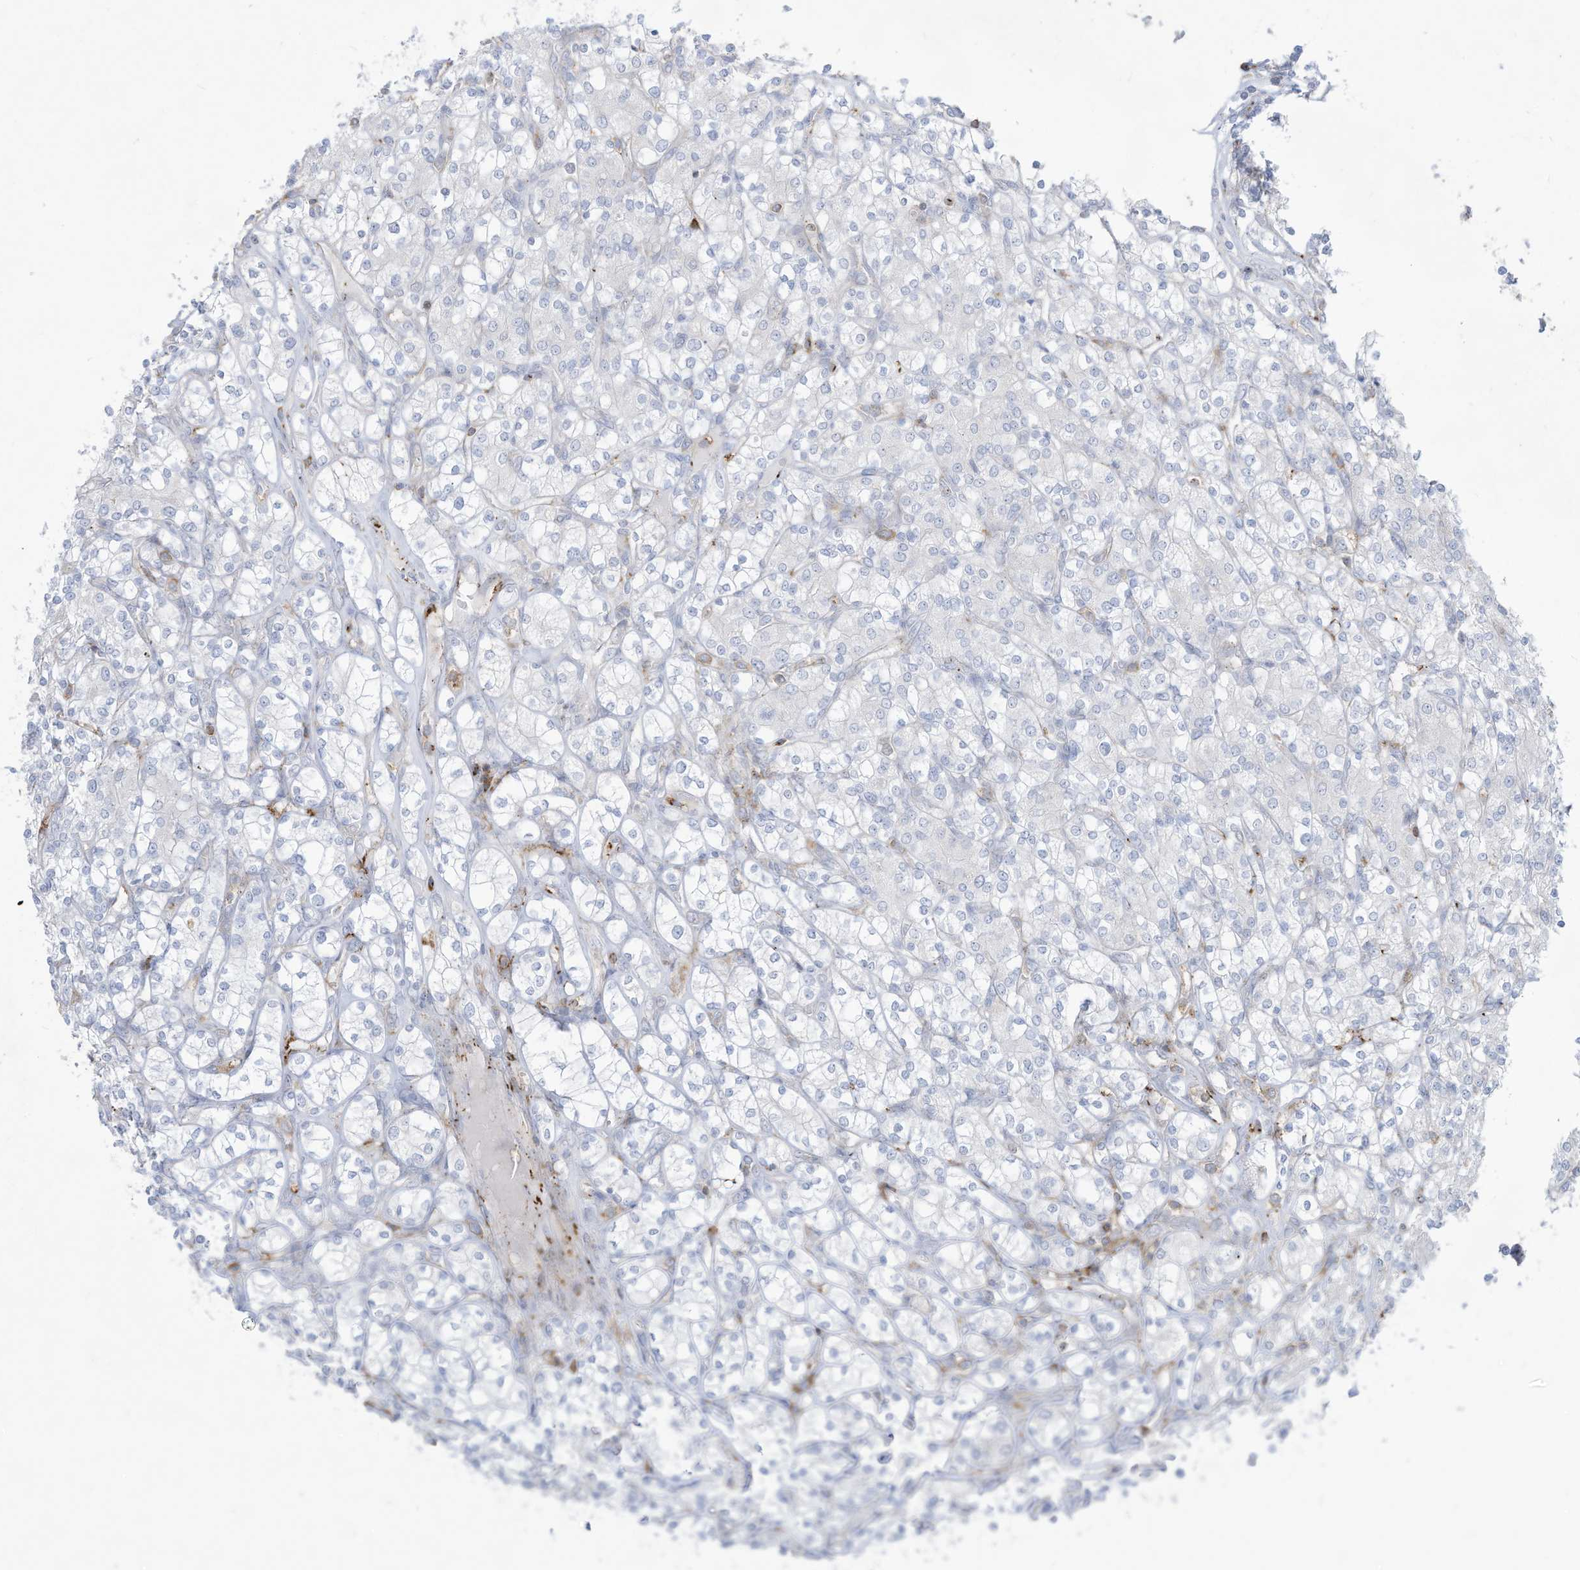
{"staining": {"intensity": "negative", "quantity": "none", "location": "none"}, "tissue": "renal cancer", "cell_type": "Tumor cells", "image_type": "cancer", "snomed": [{"axis": "morphology", "description": "Adenocarcinoma, NOS"}, {"axis": "topography", "description": "Kidney"}], "caption": "This is a micrograph of immunohistochemistry staining of adenocarcinoma (renal), which shows no expression in tumor cells.", "gene": "THNSL2", "patient": {"sex": "male", "age": 77}}